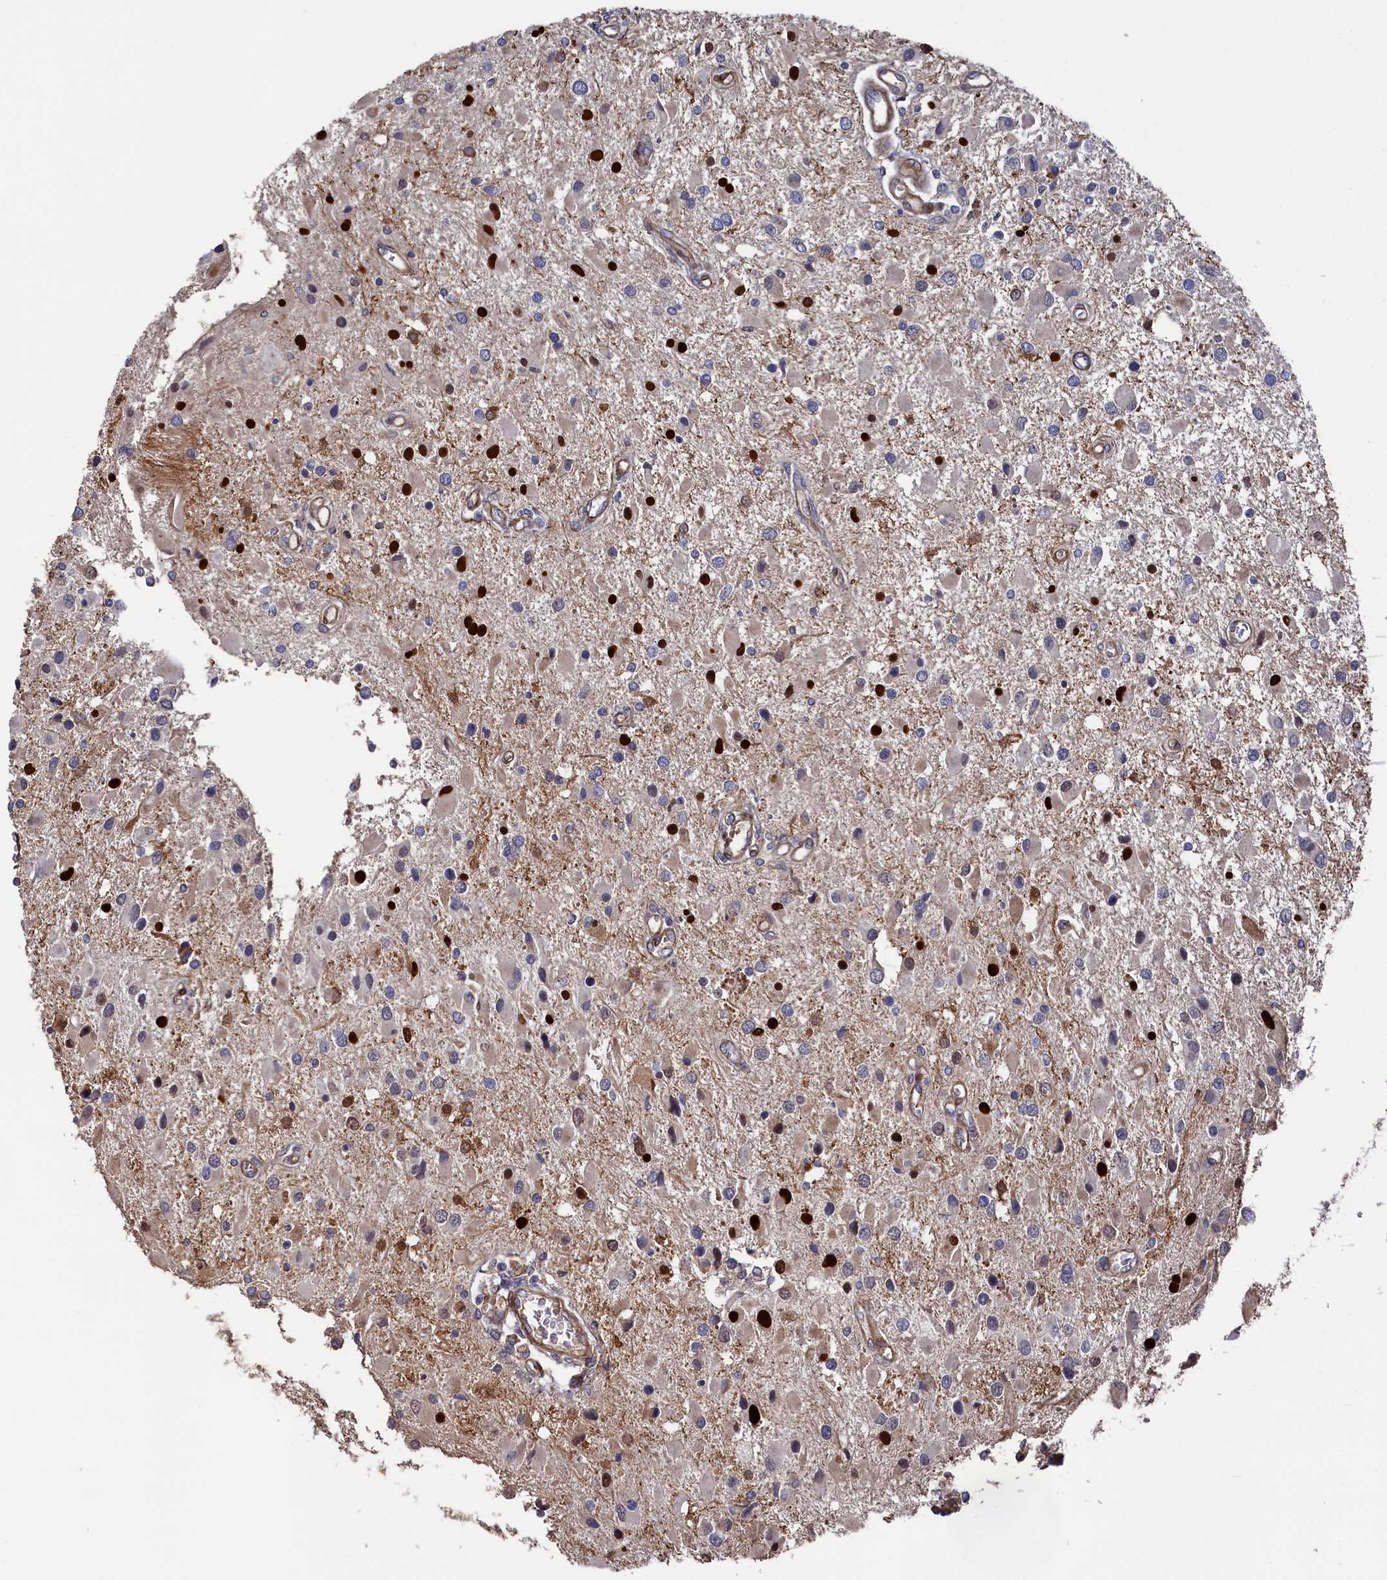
{"staining": {"intensity": "negative", "quantity": "none", "location": "none"}, "tissue": "glioma", "cell_type": "Tumor cells", "image_type": "cancer", "snomed": [{"axis": "morphology", "description": "Glioma, malignant, High grade"}, {"axis": "topography", "description": "Brain"}], "caption": "DAB (3,3'-diaminobenzidine) immunohistochemical staining of human glioma reveals no significant expression in tumor cells.", "gene": "ZNF891", "patient": {"sex": "male", "age": 53}}